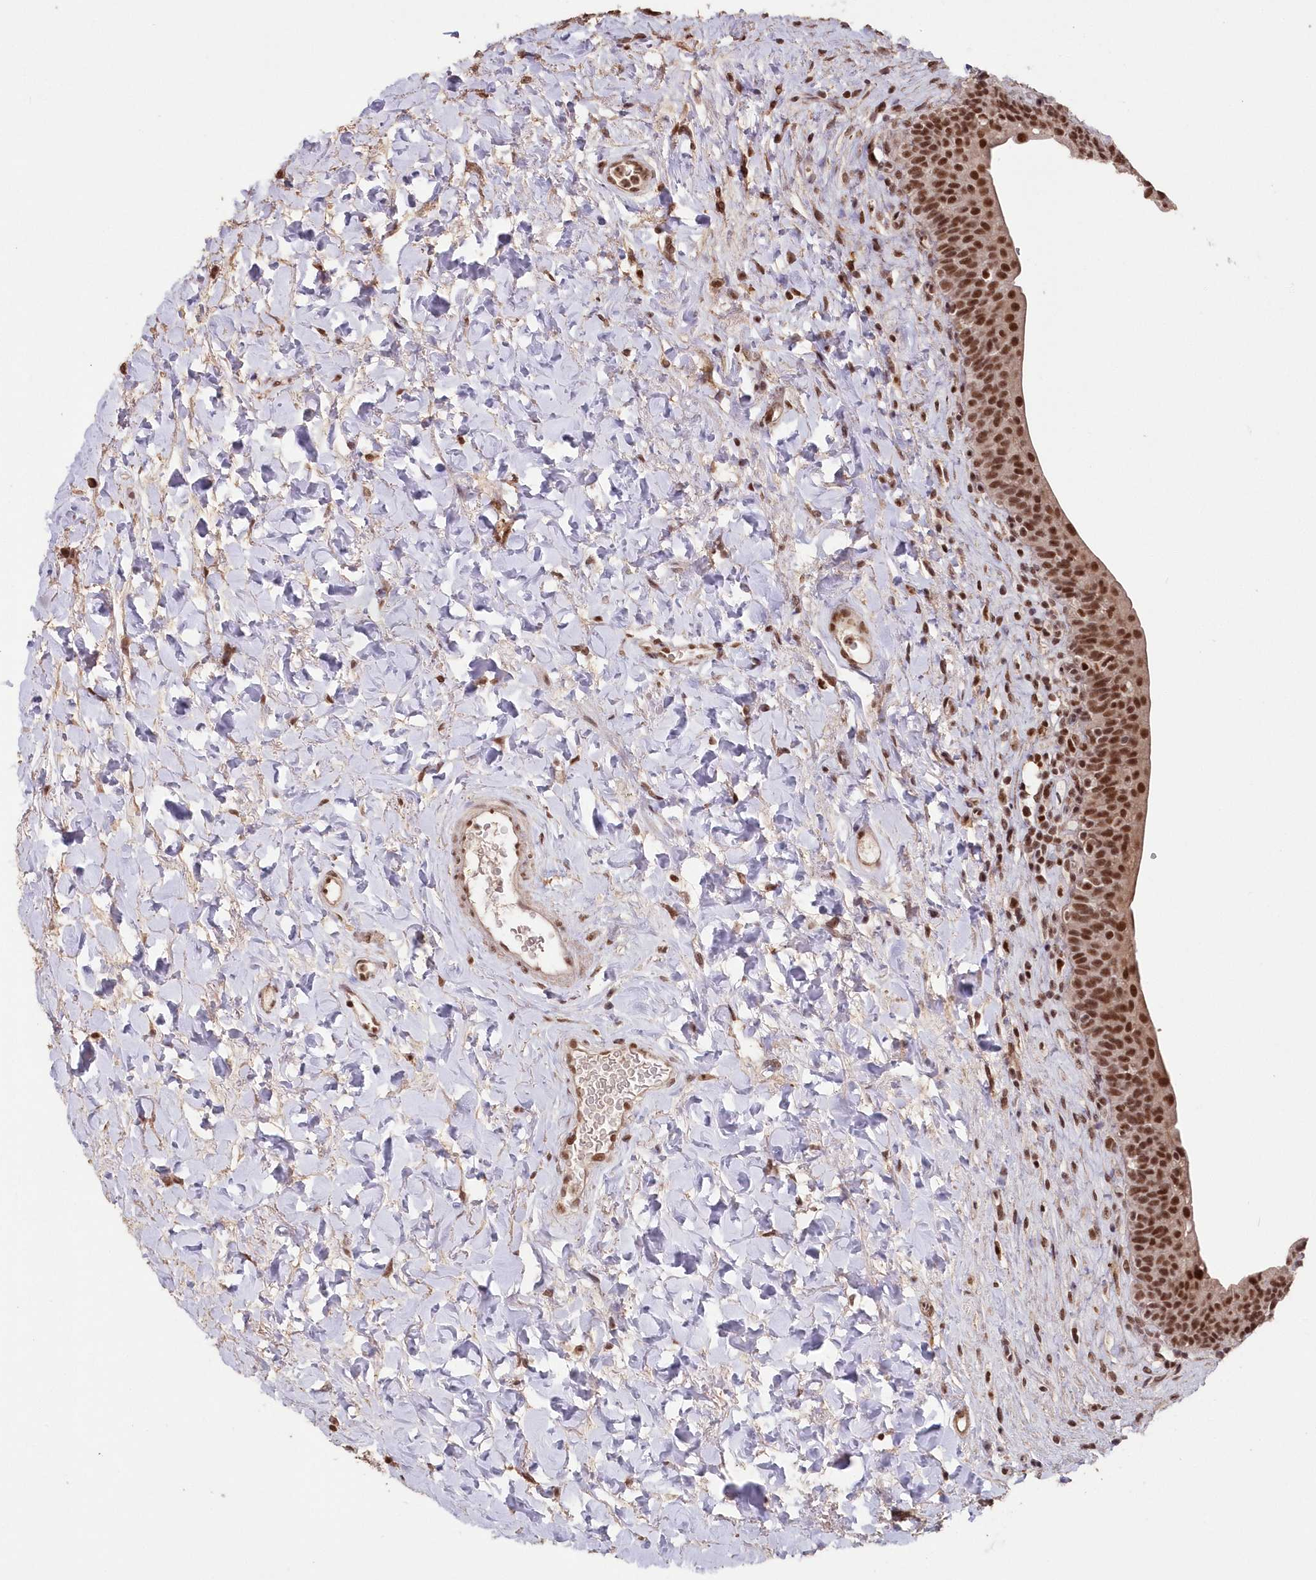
{"staining": {"intensity": "strong", "quantity": ">75%", "location": "nuclear"}, "tissue": "urinary bladder", "cell_type": "Urothelial cells", "image_type": "normal", "snomed": [{"axis": "morphology", "description": "Normal tissue, NOS"}, {"axis": "topography", "description": "Urinary bladder"}], "caption": "Urinary bladder was stained to show a protein in brown. There is high levels of strong nuclear expression in approximately >75% of urothelial cells. The protein of interest is shown in brown color, while the nuclei are stained blue.", "gene": "PDS5A", "patient": {"sex": "male", "age": 83}}